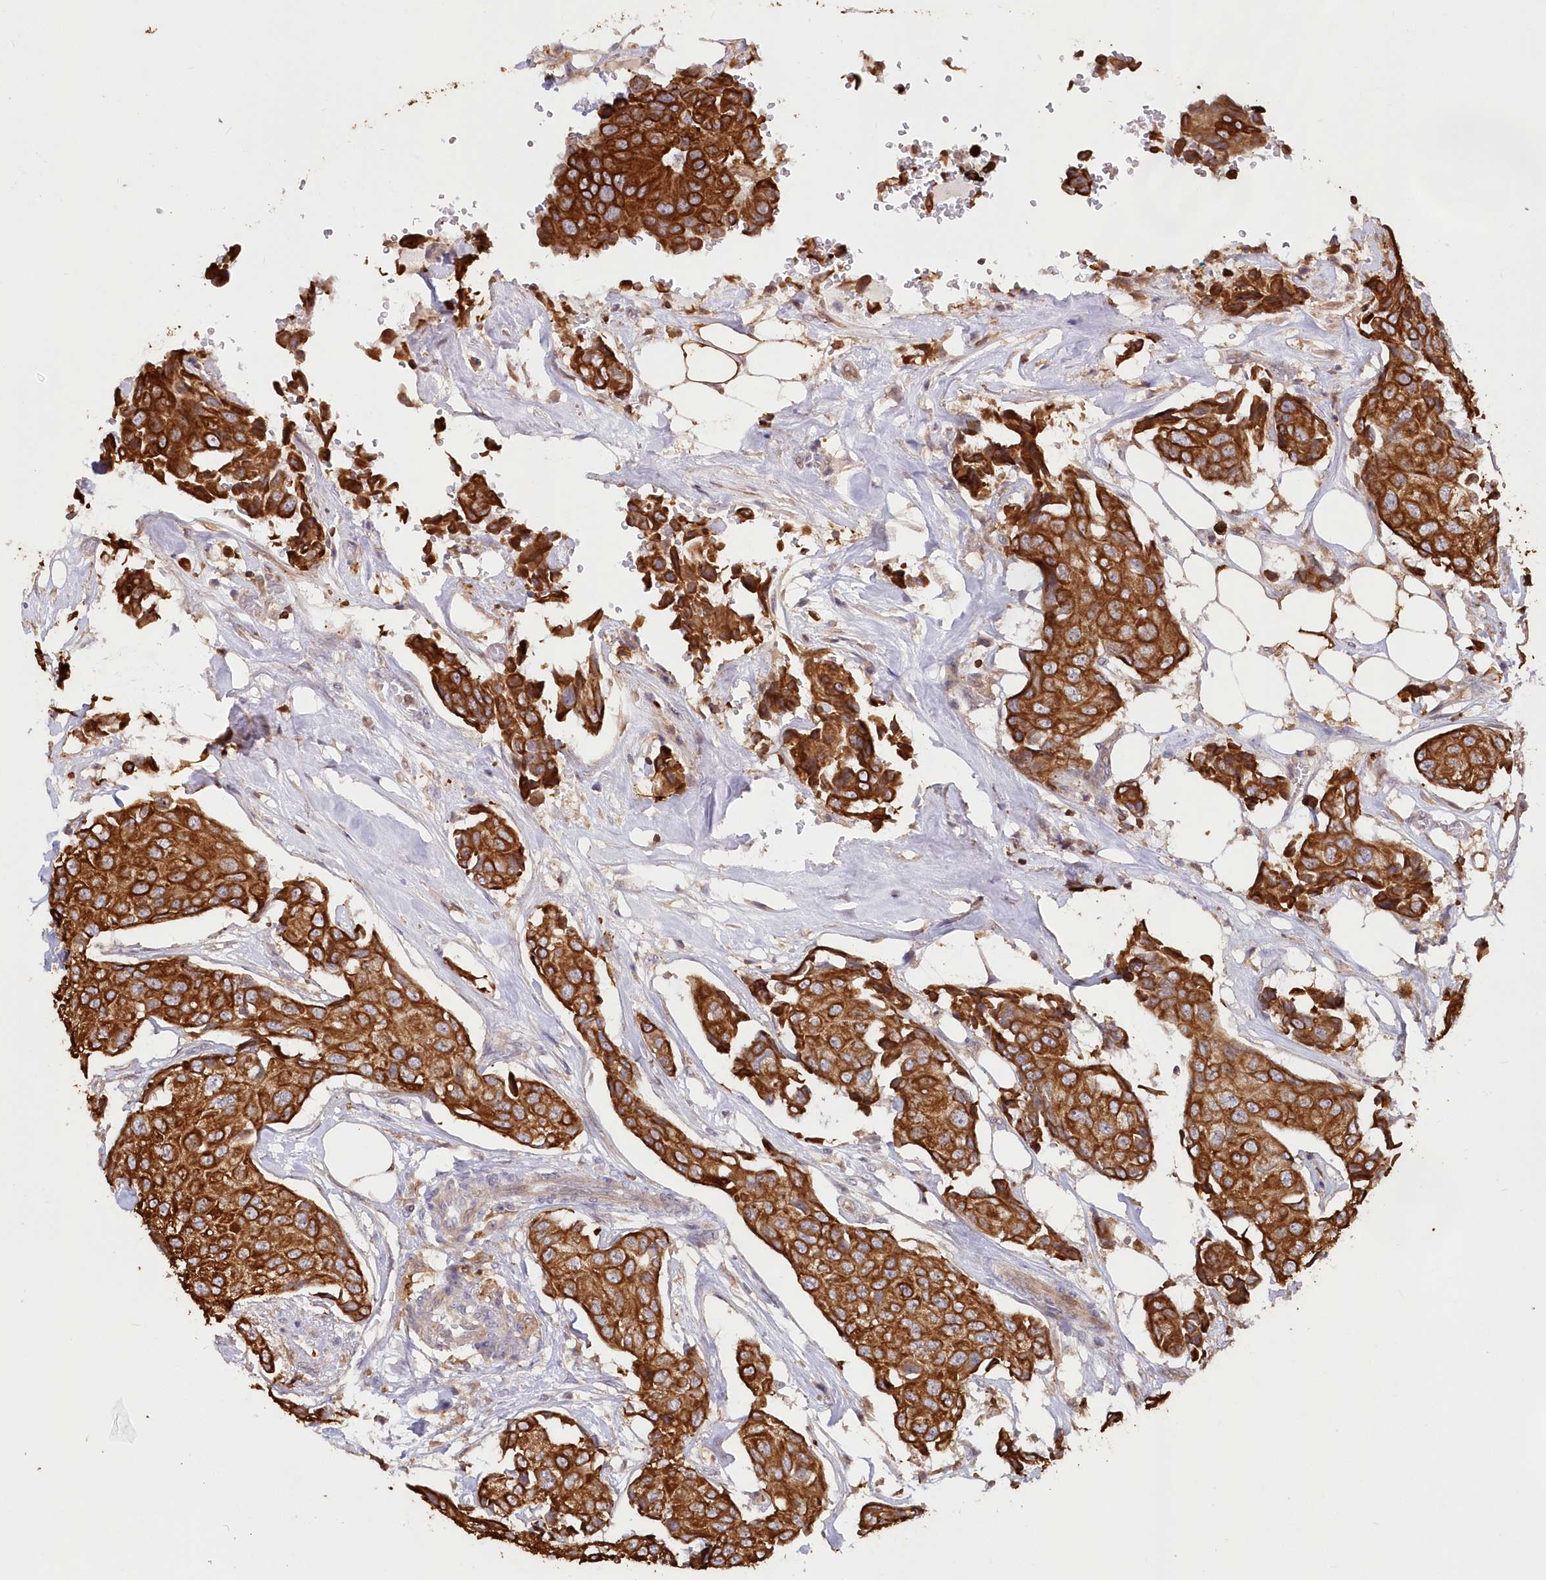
{"staining": {"intensity": "strong", "quantity": ">75%", "location": "cytoplasmic/membranous"}, "tissue": "breast cancer", "cell_type": "Tumor cells", "image_type": "cancer", "snomed": [{"axis": "morphology", "description": "Duct carcinoma"}, {"axis": "topography", "description": "Breast"}], "caption": "An image showing strong cytoplasmic/membranous staining in approximately >75% of tumor cells in breast invasive ductal carcinoma, as visualized by brown immunohistochemical staining.", "gene": "SNED1", "patient": {"sex": "female", "age": 80}}